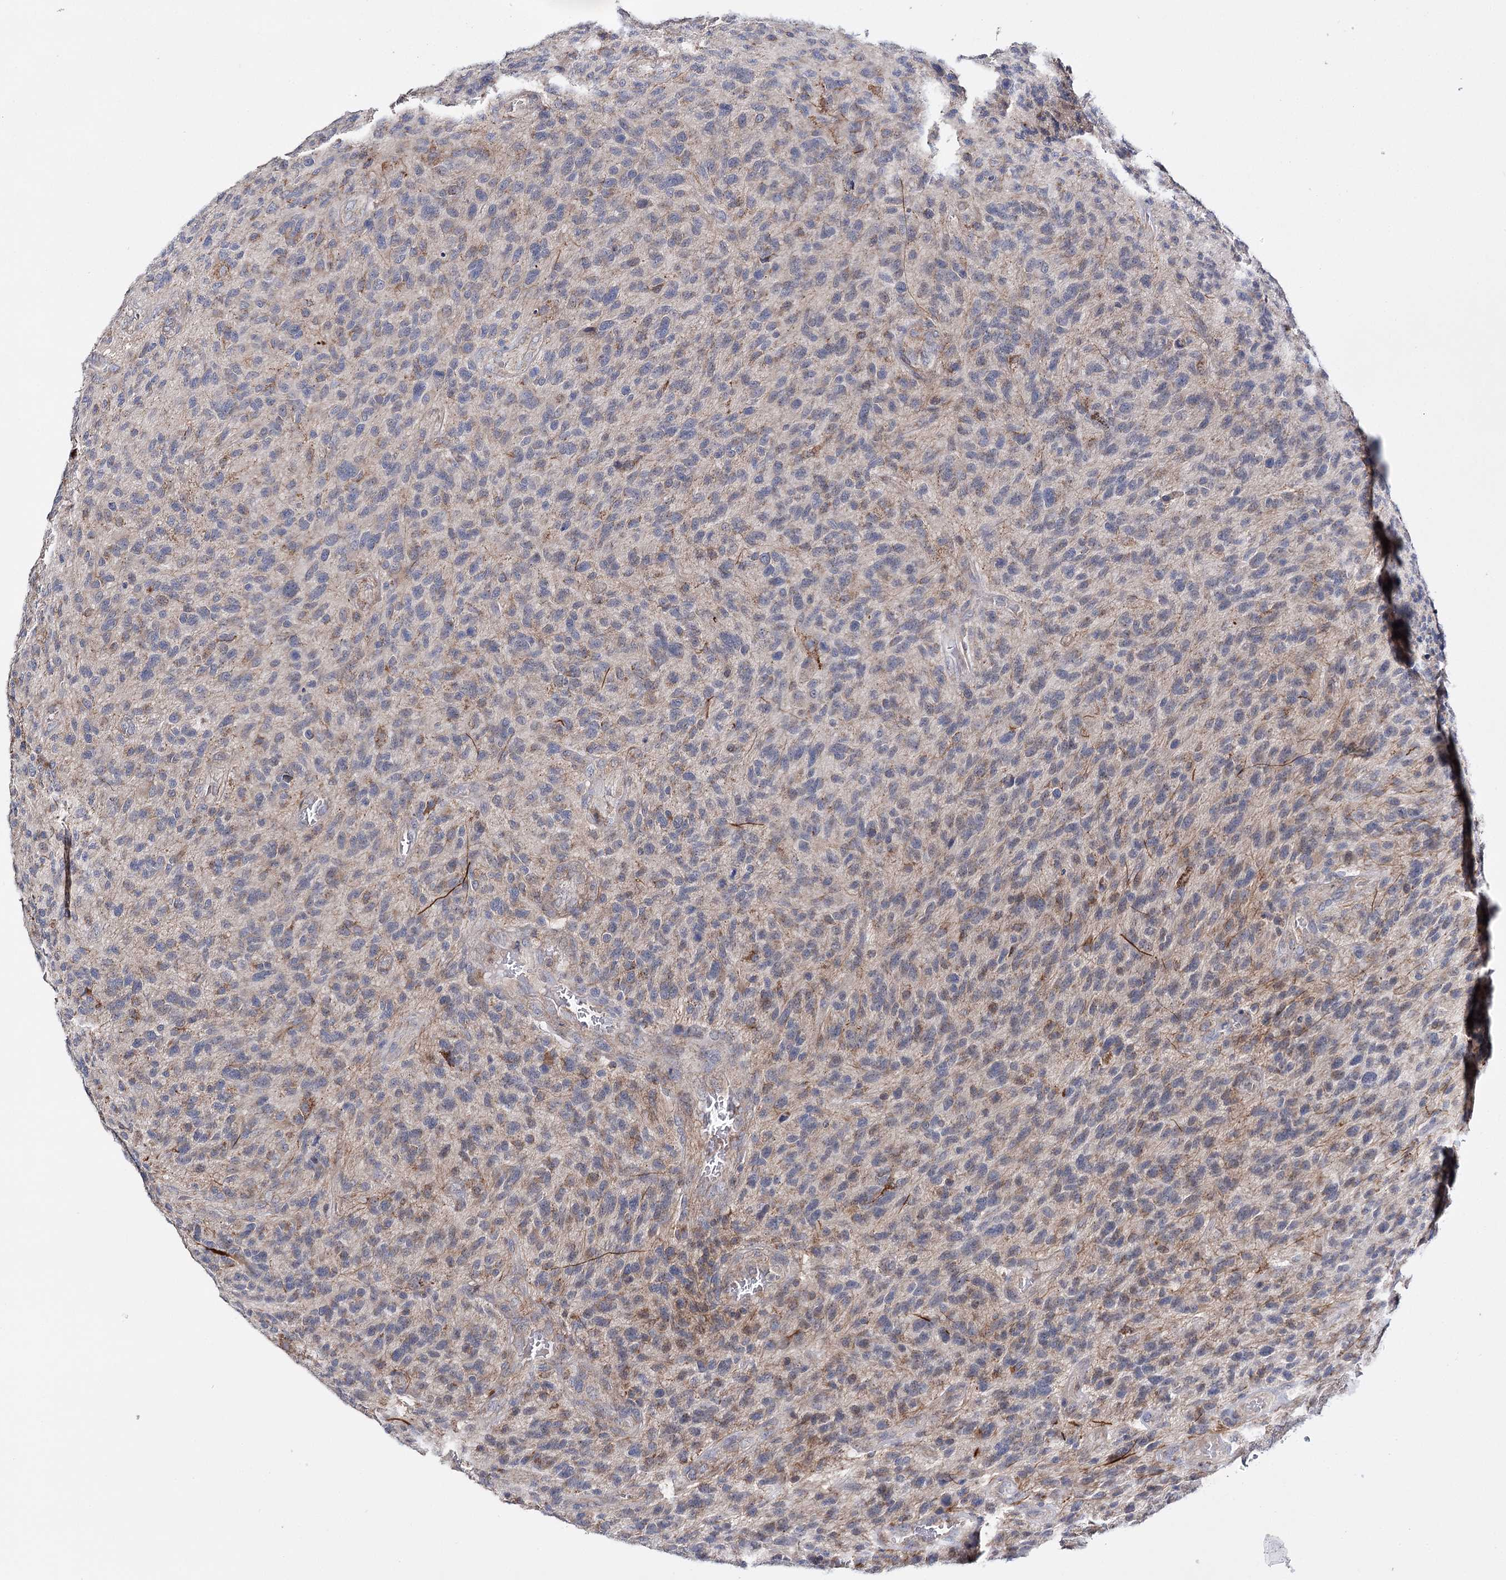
{"staining": {"intensity": "negative", "quantity": "none", "location": "none"}, "tissue": "glioma", "cell_type": "Tumor cells", "image_type": "cancer", "snomed": [{"axis": "morphology", "description": "Glioma, malignant, High grade"}, {"axis": "topography", "description": "Brain"}], "caption": "This is an IHC photomicrograph of human glioma. There is no expression in tumor cells.", "gene": "CFAP46", "patient": {"sex": "male", "age": 47}}